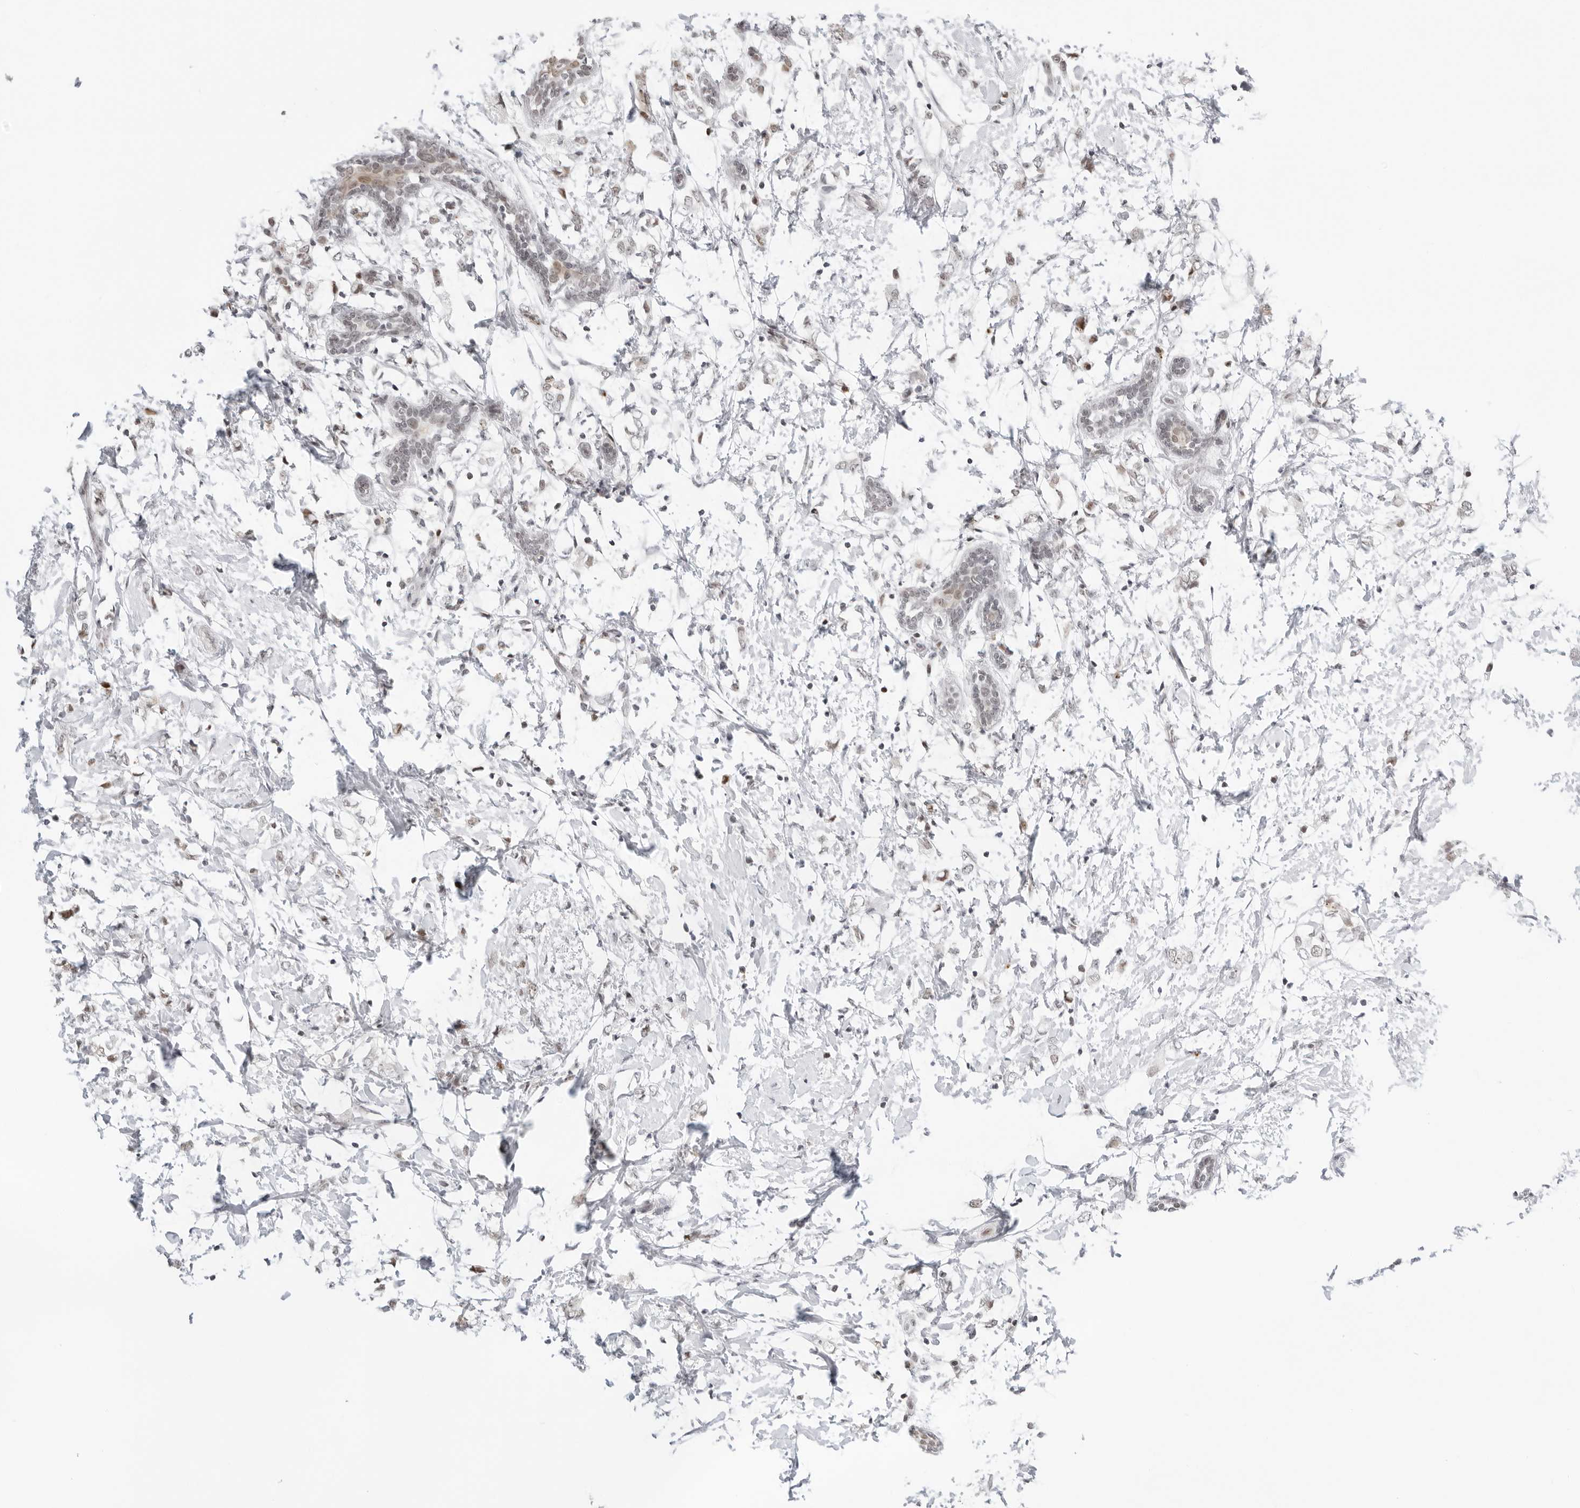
{"staining": {"intensity": "negative", "quantity": "none", "location": "none"}, "tissue": "breast cancer", "cell_type": "Tumor cells", "image_type": "cancer", "snomed": [{"axis": "morphology", "description": "Normal tissue, NOS"}, {"axis": "morphology", "description": "Lobular carcinoma"}, {"axis": "topography", "description": "Breast"}], "caption": "Immunohistochemical staining of breast cancer shows no significant expression in tumor cells.", "gene": "MSH6", "patient": {"sex": "female", "age": 47}}